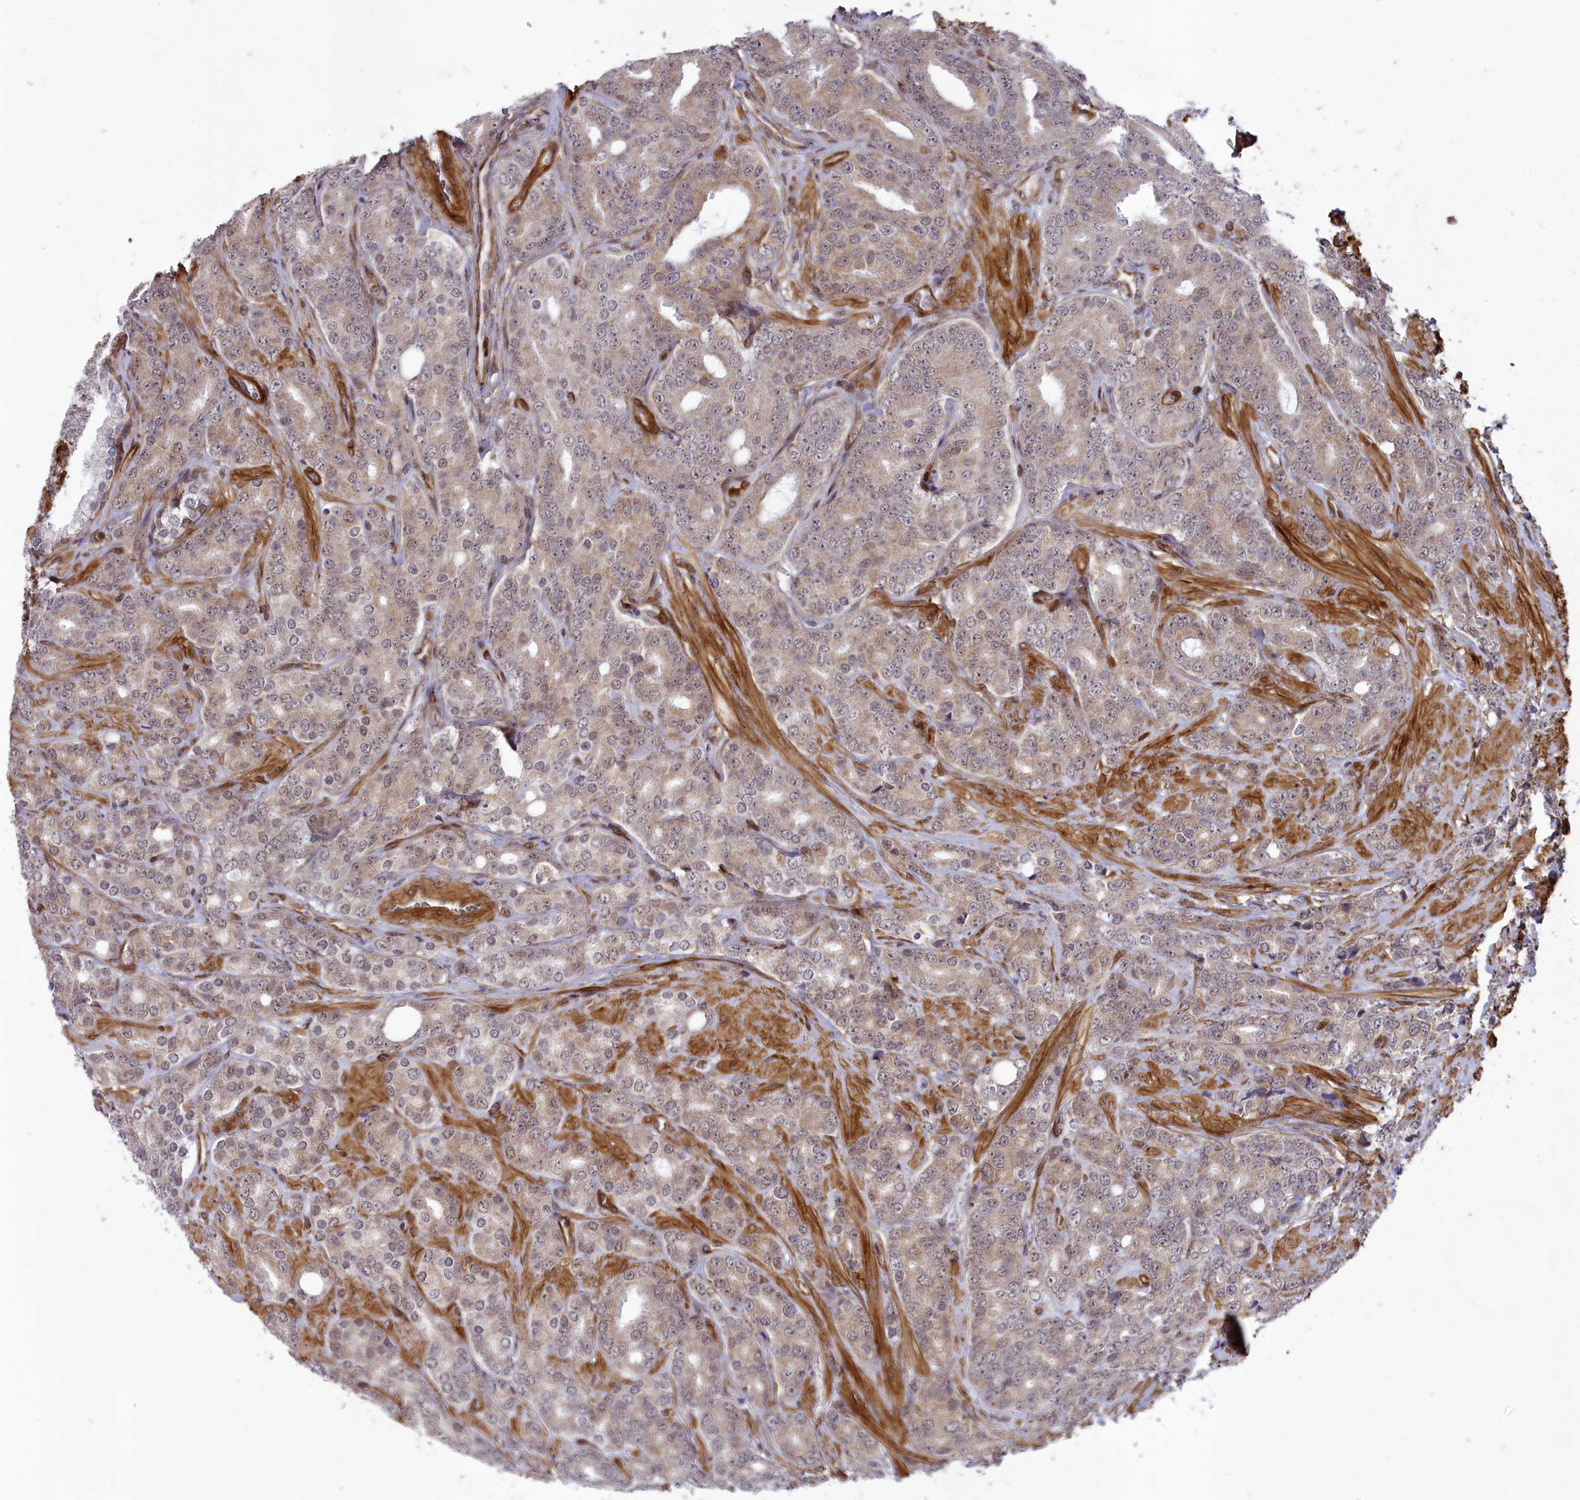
{"staining": {"intensity": "weak", "quantity": ">75%", "location": "cytoplasmic/membranous,nuclear"}, "tissue": "prostate cancer", "cell_type": "Tumor cells", "image_type": "cancer", "snomed": [{"axis": "morphology", "description": "Adenocarcinoma, High grade"}, {"axis": "topography", "description": "Prostate"}], "caption": "A brown stain highlights weak cytoplasmic/membranous and nuclear expression of a protein in prostate high-grade adenocarcinoma tumor cells.", "gene": "TNS1", "patient": {"sex": "male", "age": 62}}